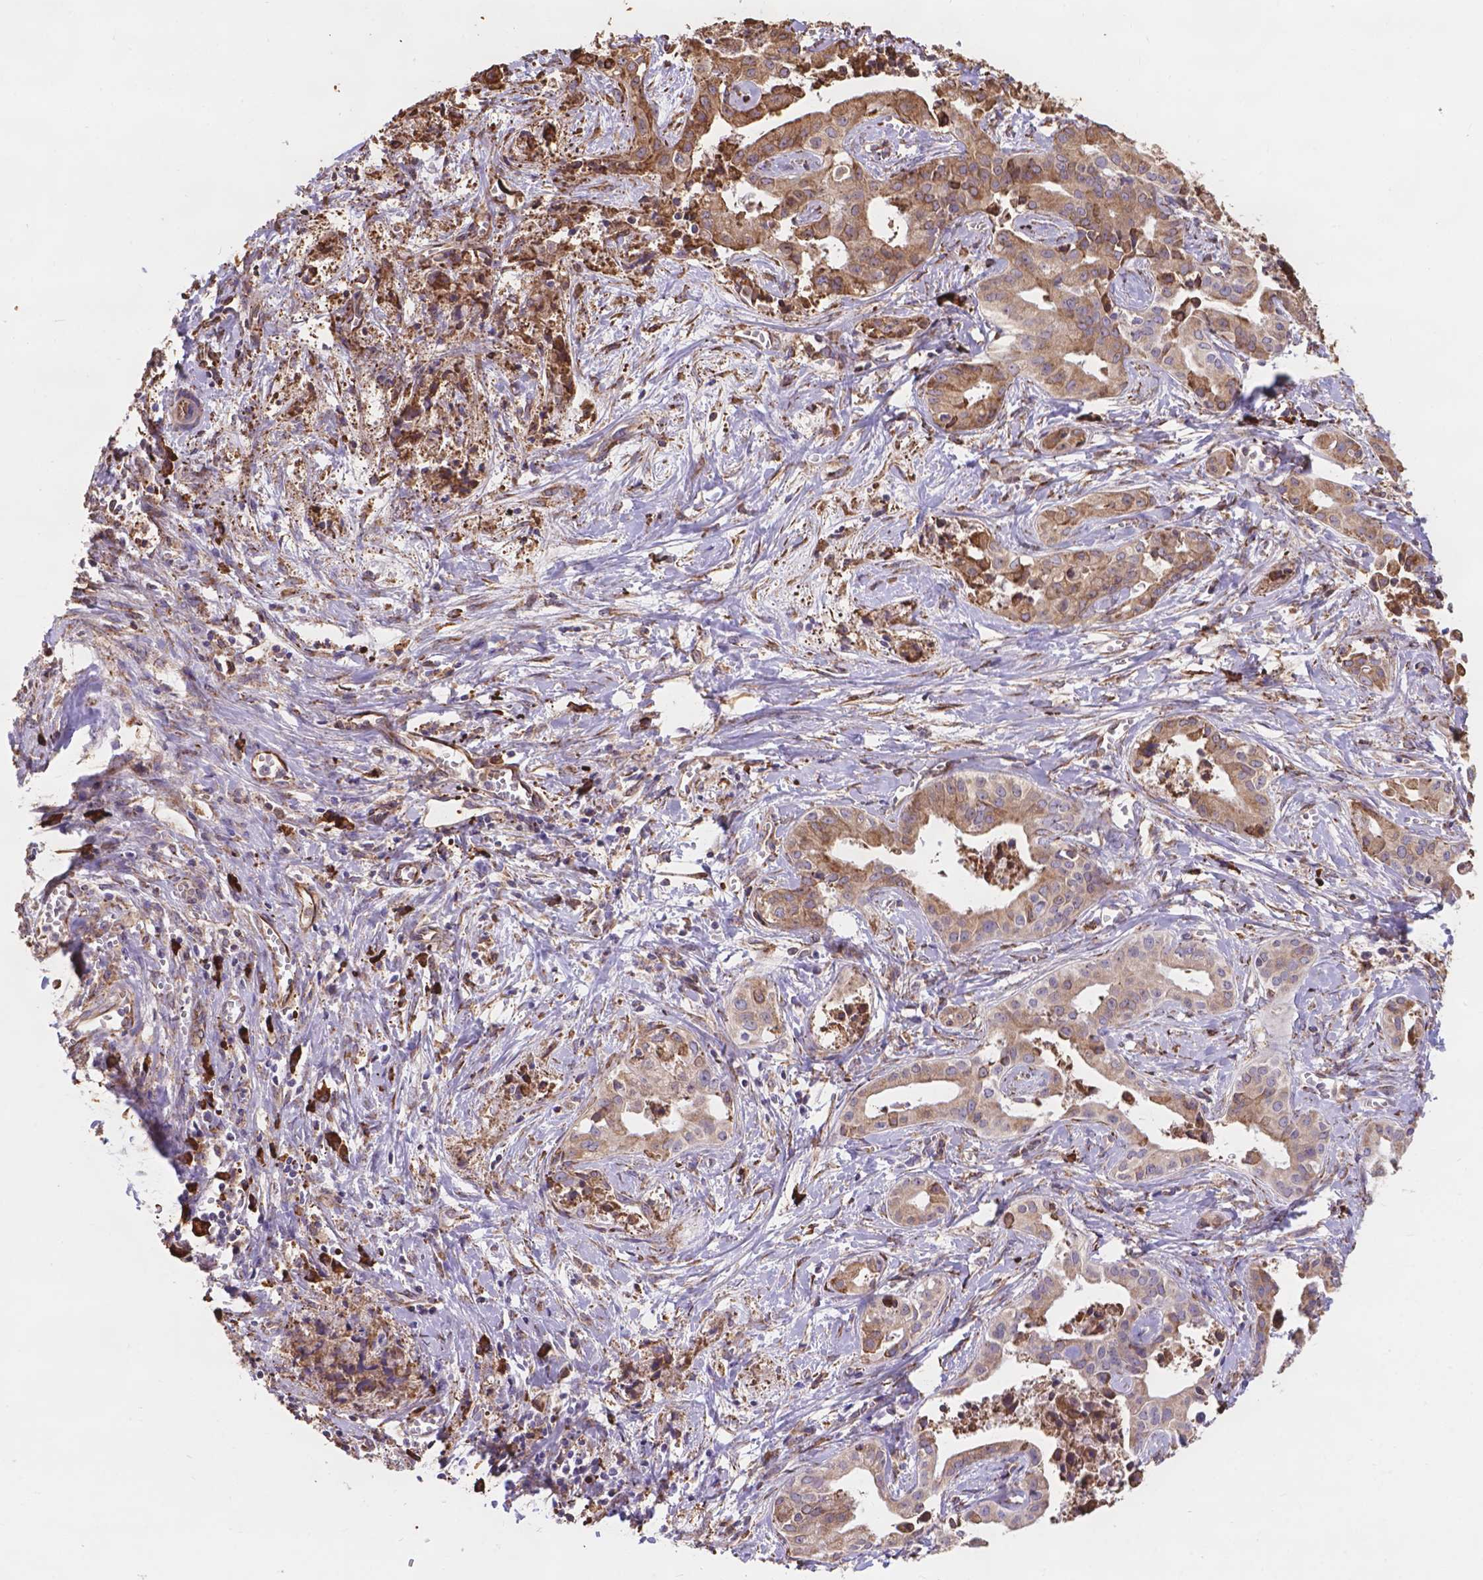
{"staining": {"intensity": "moderate", "quantity": "25%-75%", "location": "cytoplasmic/membranous"}, "tissue": "liver cancer", "cell_type": "Tumor cells", "image_type": "cancer", "snomed": [{"axis": "morphology", "description": "Cholangiocarcinoma"}, {"axis": "topography", "description": "Liver"}], "caption": "Immunohistochemical staining of cholangiocarcinoma (liver) shows moderate cytoplasmic/membranous protein staining in about 25%-75% of tumor cells. Nuclei are stained in blue.", "gene": "IPO11", "patient": {"sex": "female", "age": 65}}